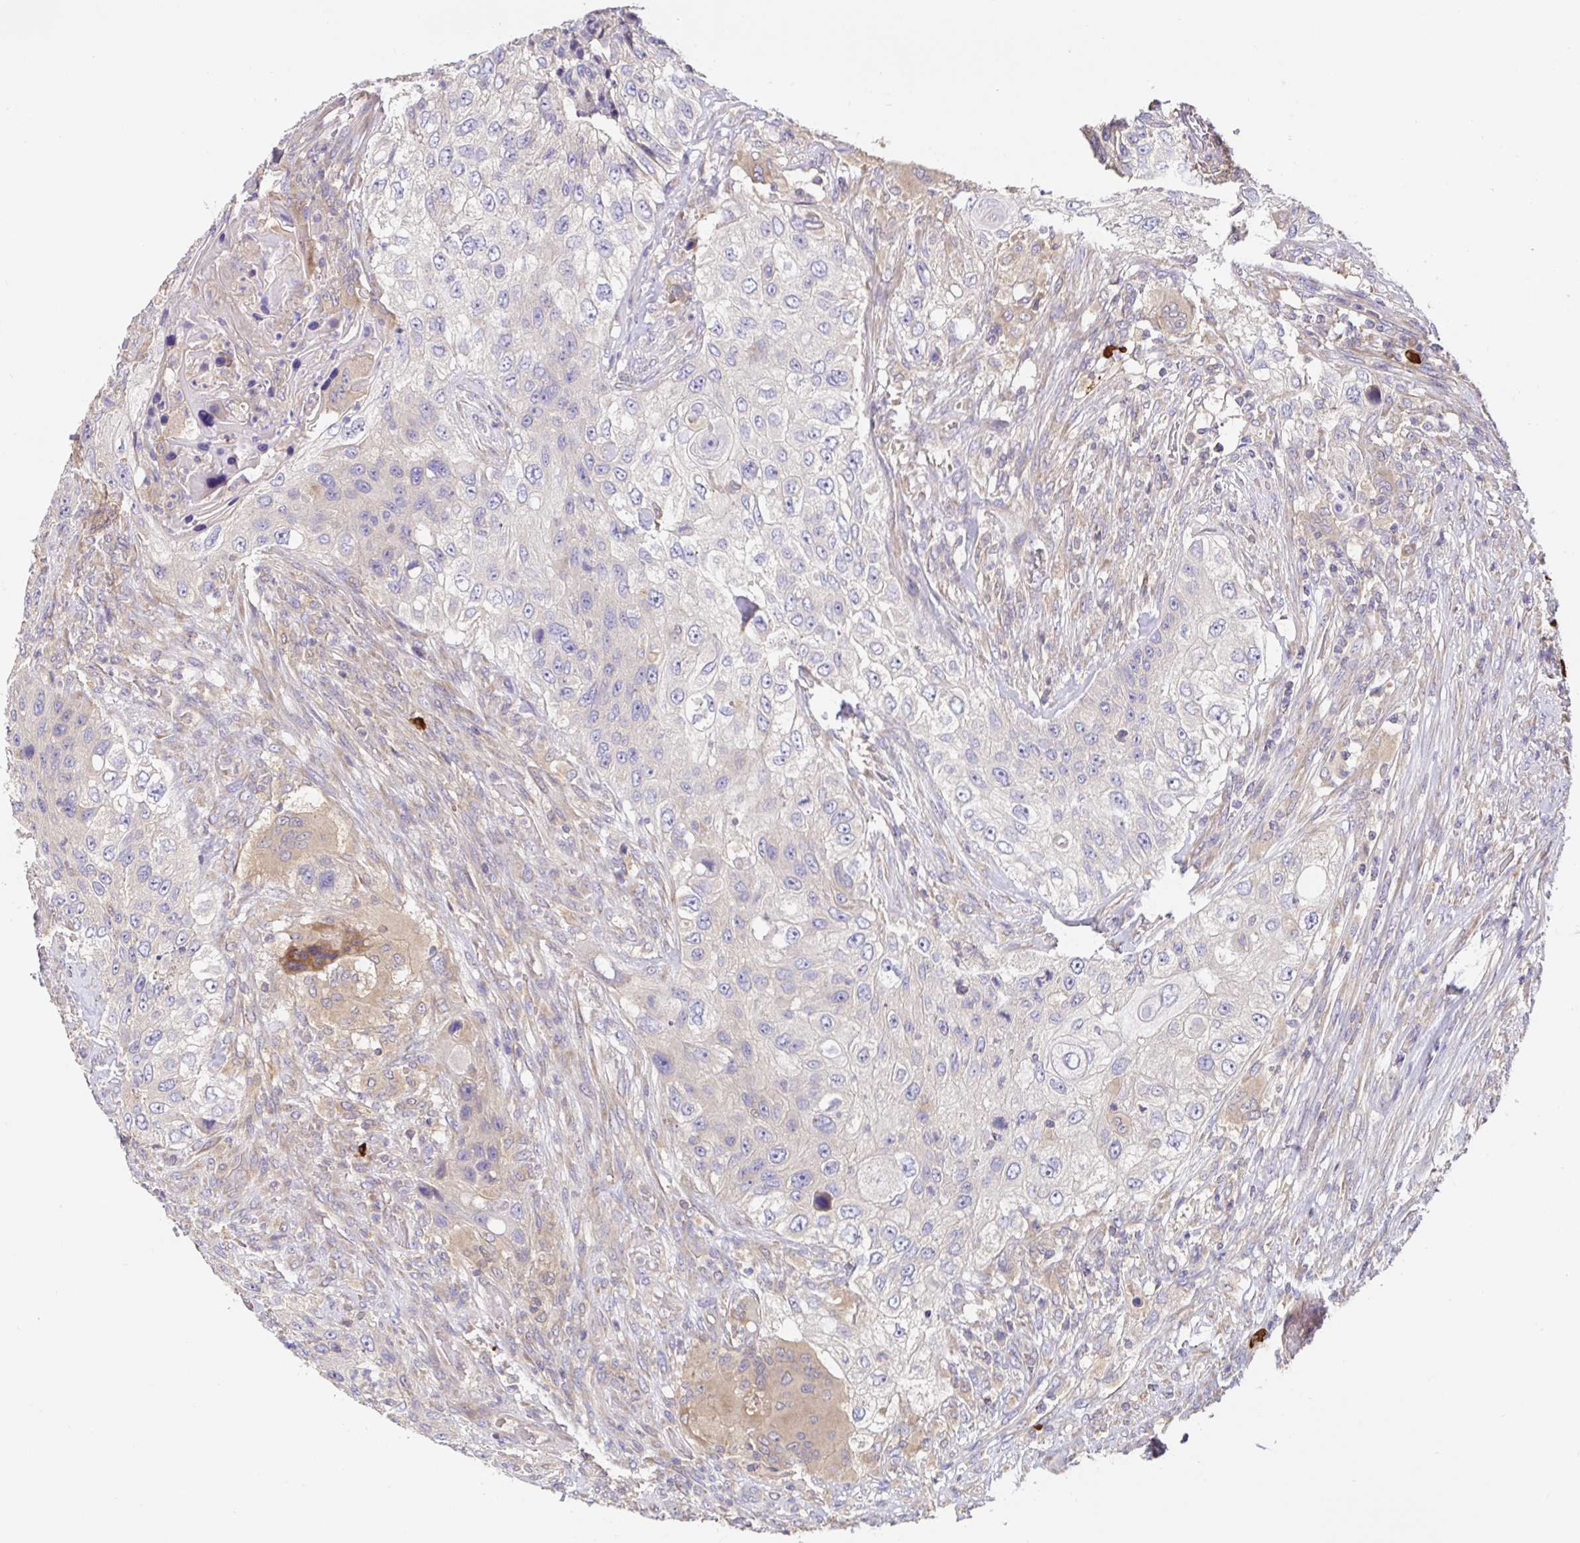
{"staining": {"intensity": "negative", "quantity": "none", "location": "none"}, "tissue": "urothelial cancer", "cell_type": "Tumor cells", "image_type": "cancer", "snomed": [{"axis": "morphology", "description": "Urothelial carcinoma, High grade"}, {"axis": "topography", "description": "Urinary bladder"}], "caption": "The image displays no significant staining in tumor cells of high-grade urothelial carcinoma.", "gene": "HAGH", "patient": {"sex": "female", "age": 60}}